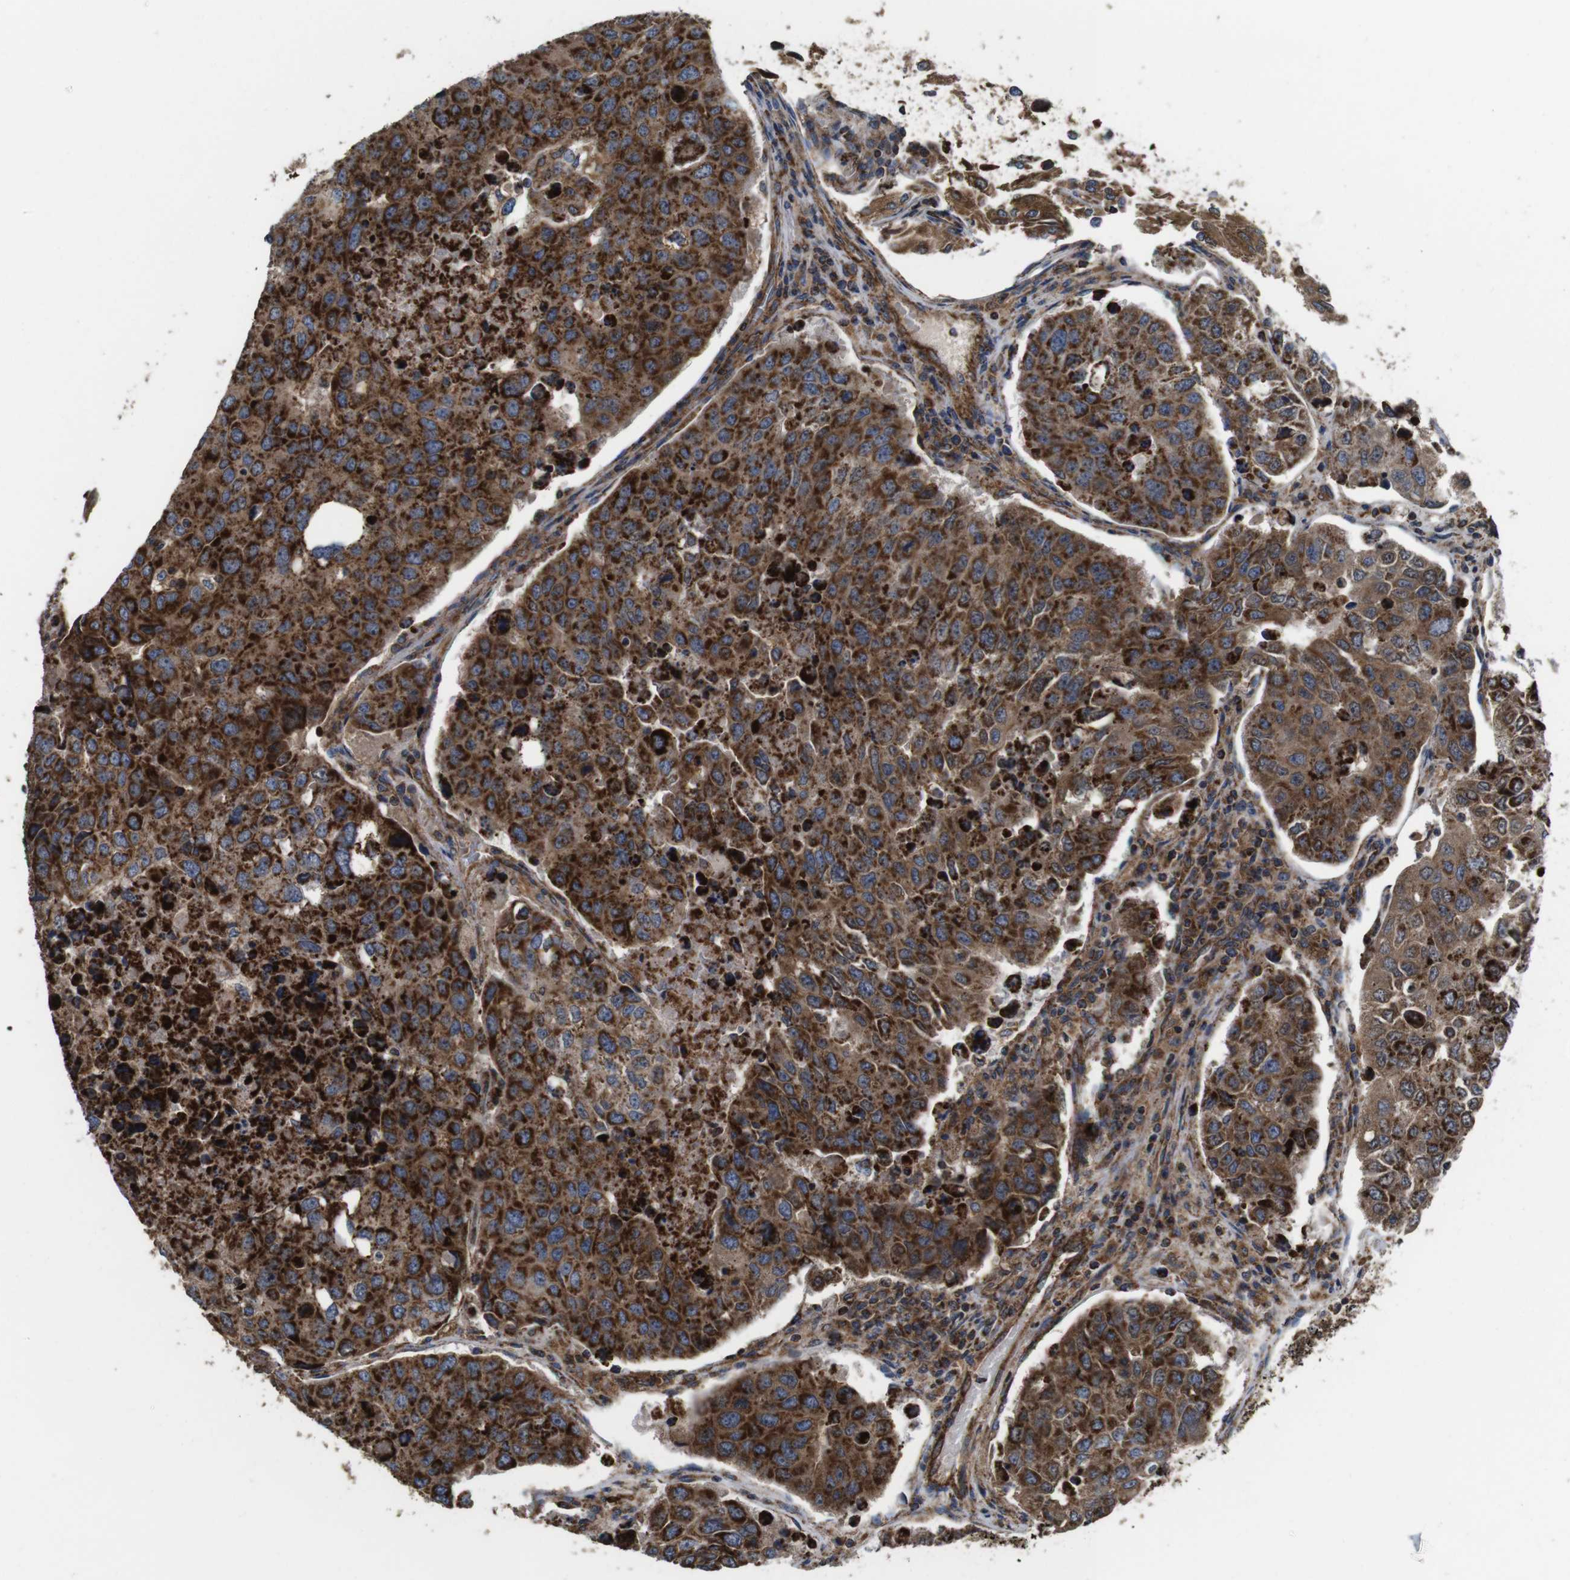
{"staining": {"intensity": "strong", "quantity": ">75%", "location": "cytoplasmic/membranous"}, "tissue": "urothelial cancer", "cell_type": "Tumor cells", "image_type": "cancer", "snomed": [{"axis": "morphology", "description": "Urothelial carcinoma, High grade"}, {"axis": "topography", "description": "Lymph node"}, {"axis": "topography", "description": "Urinary bladder"}], "caption": "There is high levels of strong cytoplasmic/membranous positivity in tumor cells of high-grade urothelial carcinoma, as demonstrated by immunohistochemical staining (brown color).", "gene": "HK1", "patient": {"sex": "male", "age": 51}}